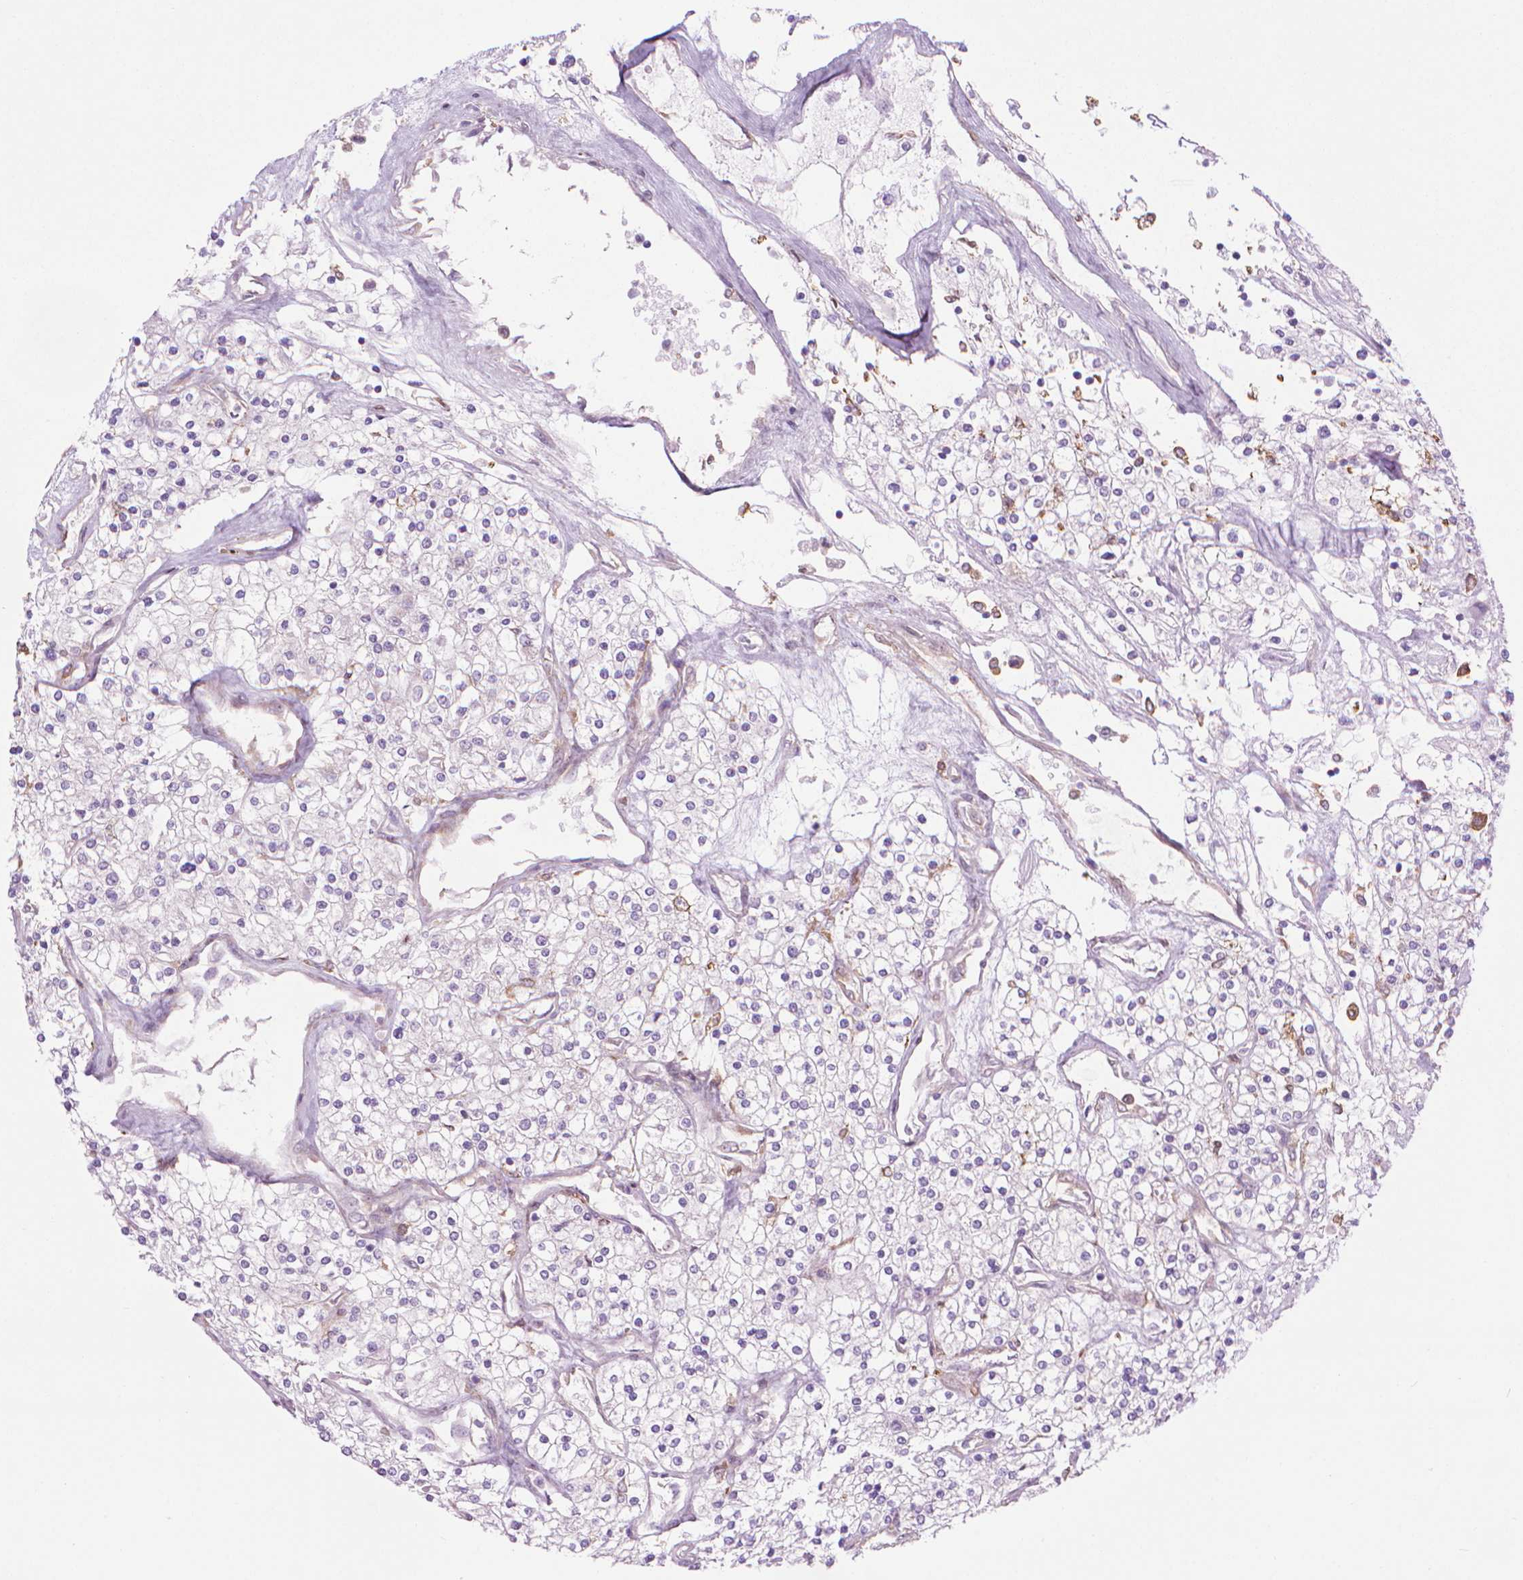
{"staining": {"intensity": "negative", "quantity": "none", "location": "none"}, "tissue": "renal cancer", "cell_type": "Tumor cells", "image_type": "cancer", "snomed": [{"axis": "morphology", "description": "Adenocarcinoma, NOS"}, {"axis": "topography", "description": "Kidney"}], "caption": "An immunohistochemistry histopathology image of renal adenocarcinoma is shown. There is no staining in tumor cells of renal adenocarcinoma. (Brightfield microscopy of DAB (3,3'-diaminobenzidine) IHC at high magnification).", "gene": "CORO1B", "patient": {"sex": "male", "age": 80}}